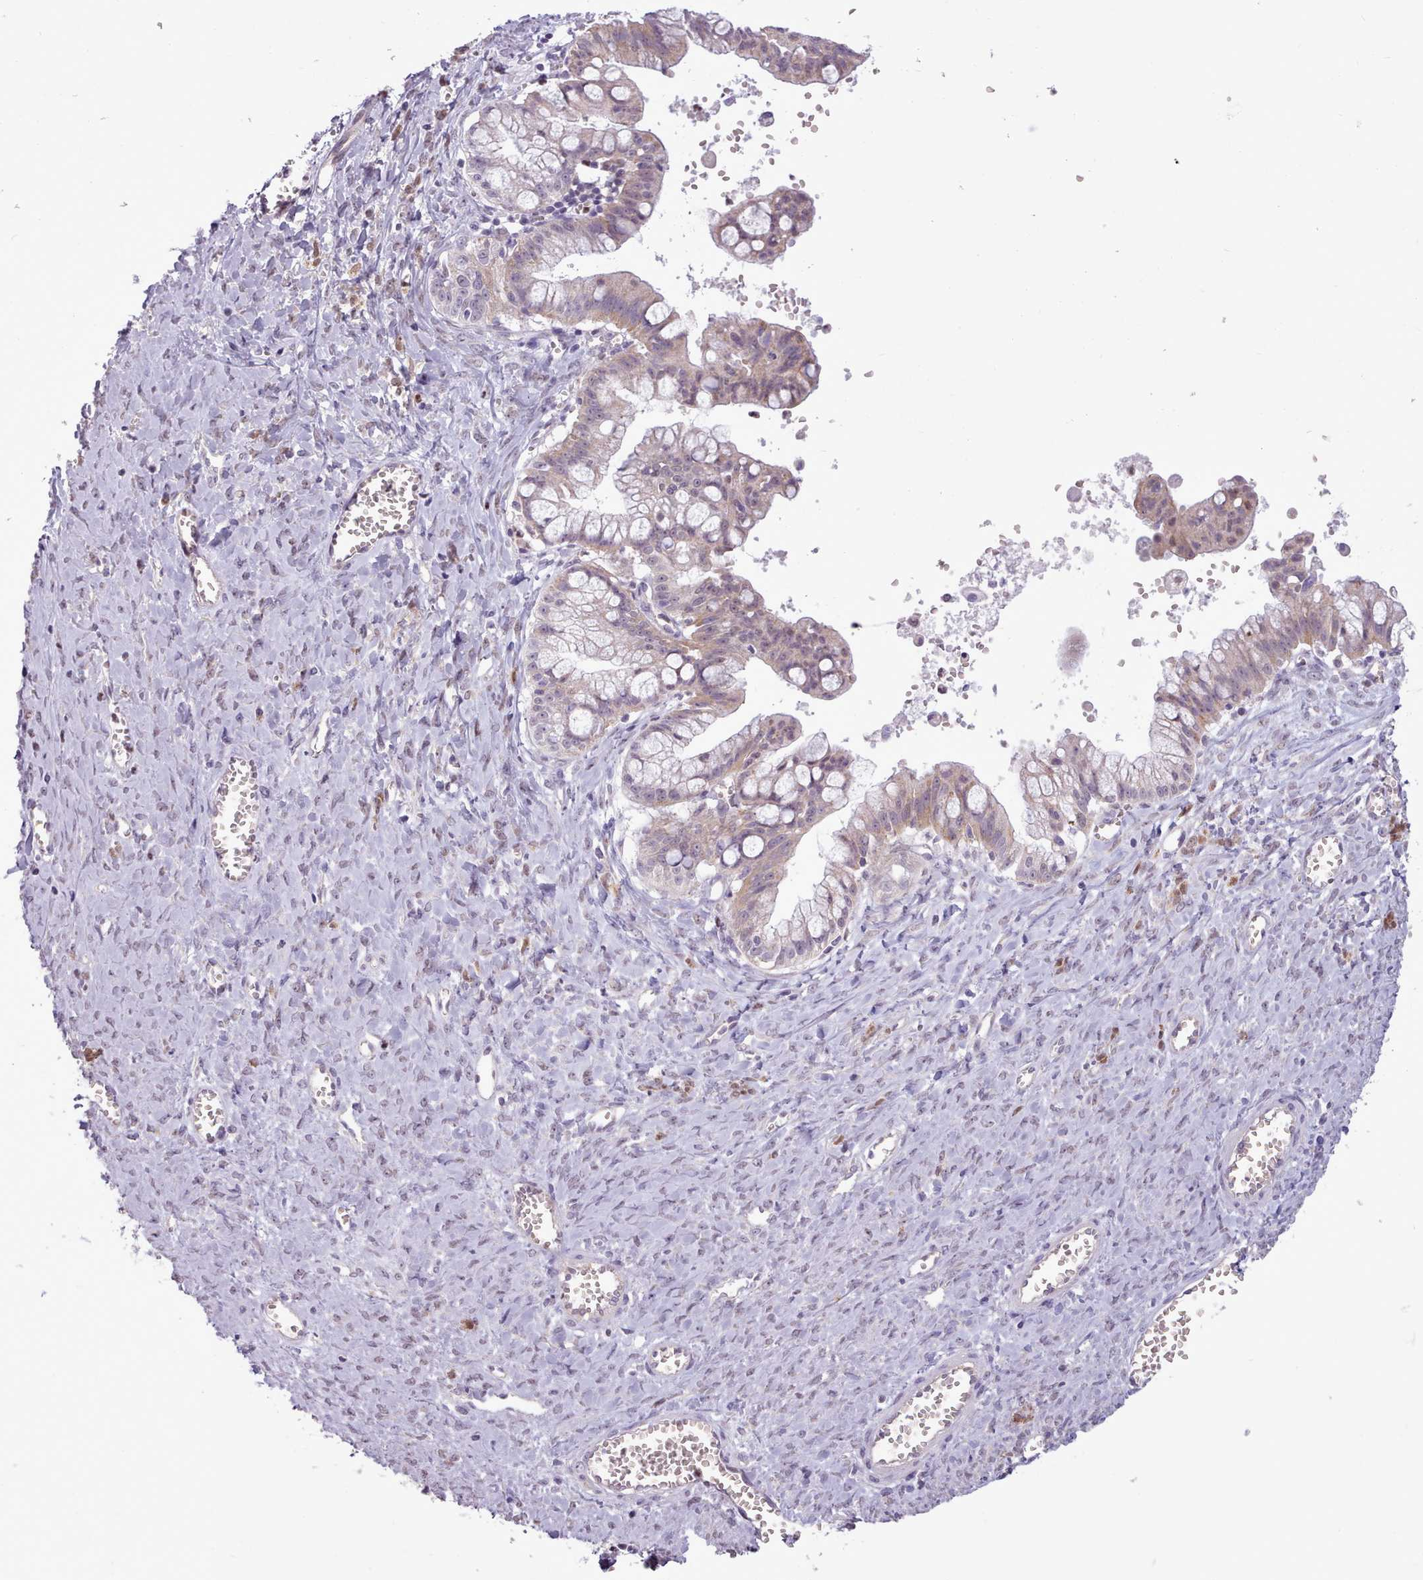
{"staining": {"intensity": "weak", "quantity": "25%-75%", "location": "cytoplasmic/membranous,nuclear"}, "tissue": "ovarian cancer", "cell_type": "Tumor cells", "image_type": "cancer", "snomed": [{"axis": "morphology", "description": "Cystadenocarcinoma, mucinous, NOS"}, {"axis": "topography", "description": "Ovary"}], "caption": "High-magnification brightfield microscopy of mucinous cystadenocarcinoma (ovarian) stained with DAB (brown) and counterstained with hematoxylin (blue). tumor cells exhibit weak cytoplasmic/membranous and nuclear staining is identified in approximately25%-75% of cells.", "gene": "SLURP1", "patient": {"sex": "female", "age": 70}}